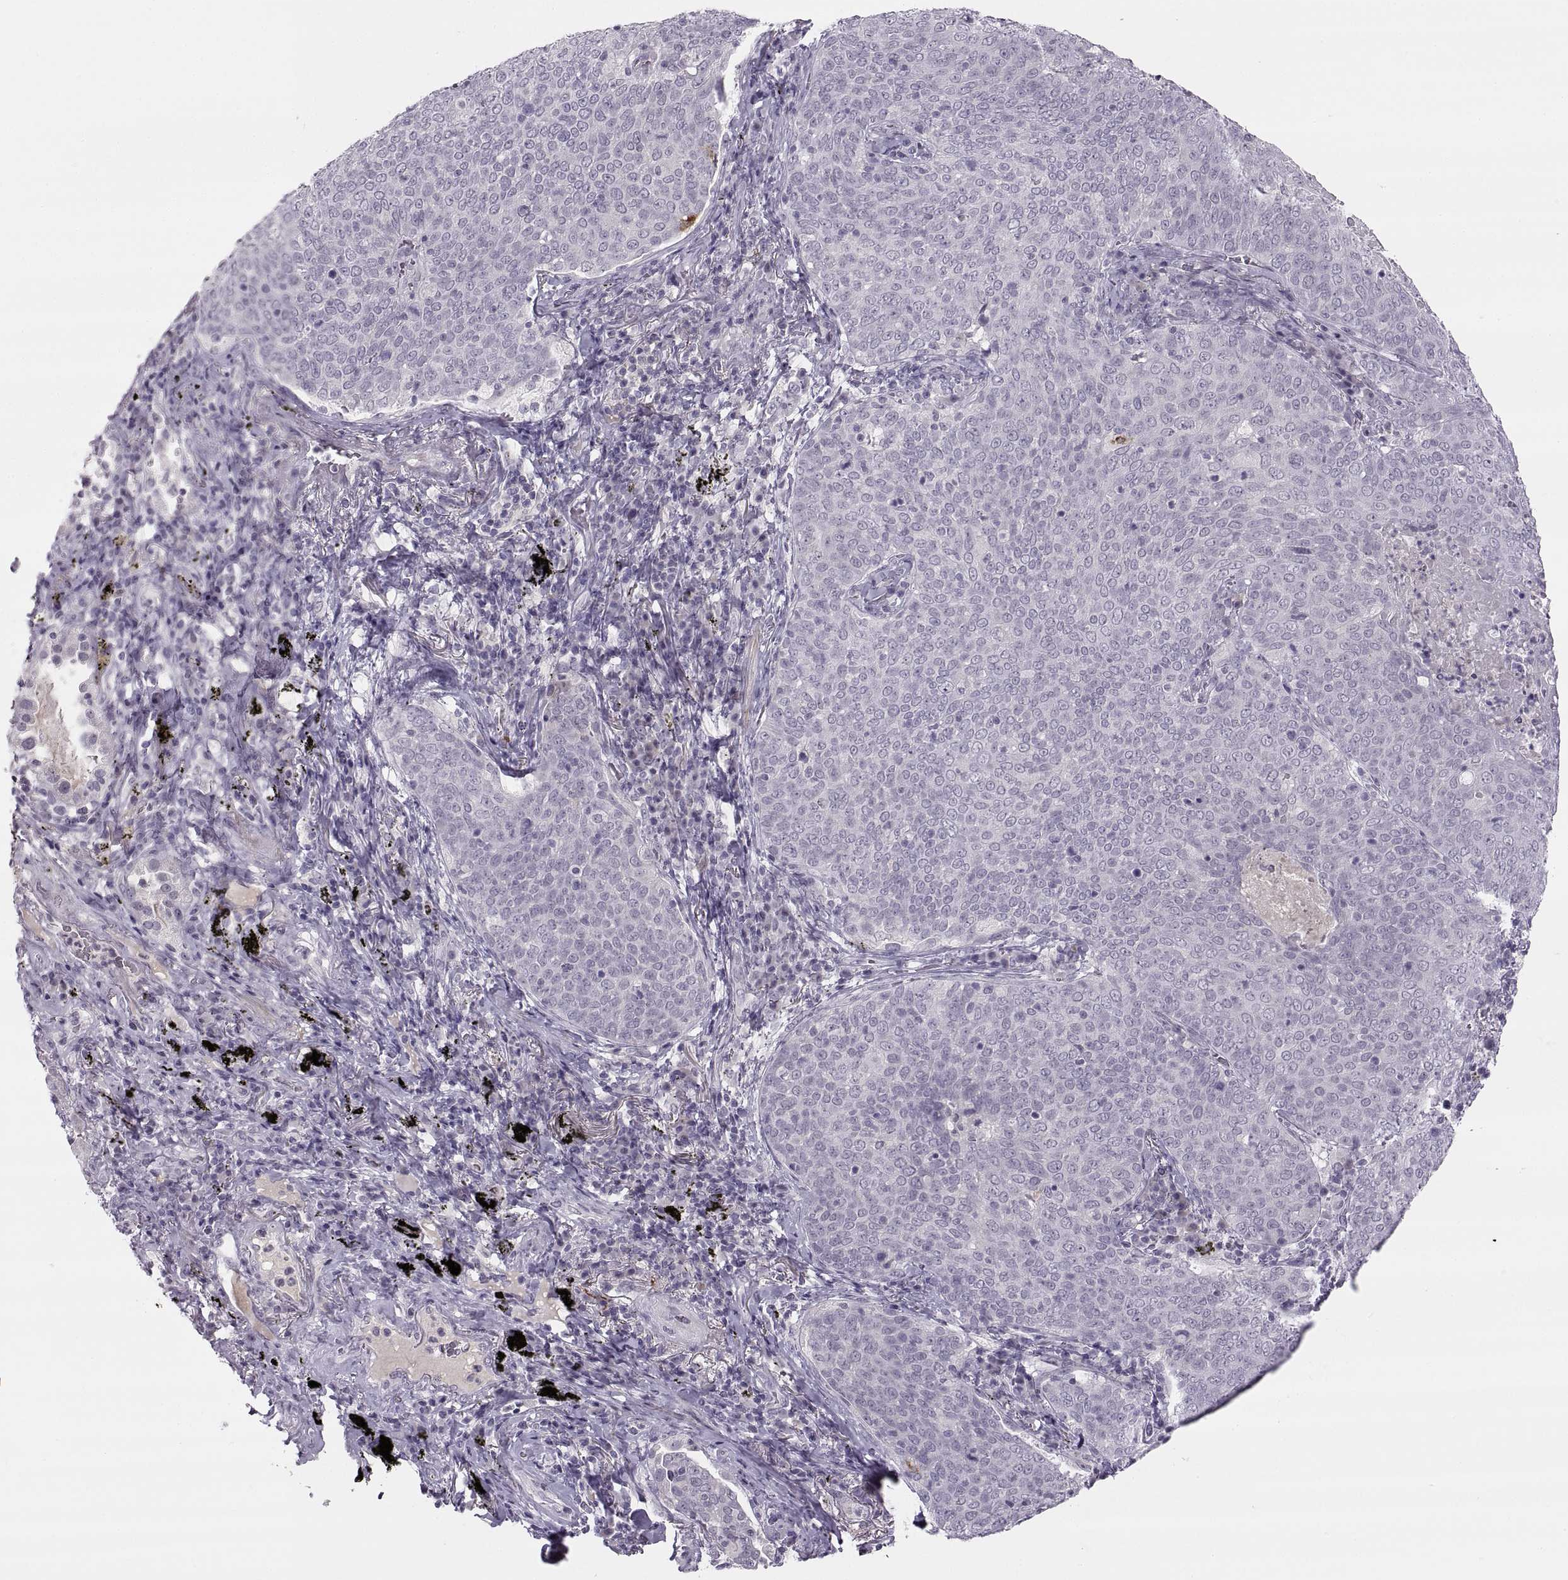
{"staining": {"intensity": "negative", "quantity": "none", "location": "none"}, "tissue": "lung cancer", "cell_type": "Tumor cells", "image_type": "cancer", "snomed": [{"axis": "morphology", "description": "Squamous cell carcinoma, NOS"}, {"axis": "topography", "description": "Lung"}], "caption": "Tumor cells show no significant protein expression in lung cancer.", "gene": "CHCT1", "patient": {"sex": "male", "age": 82}}